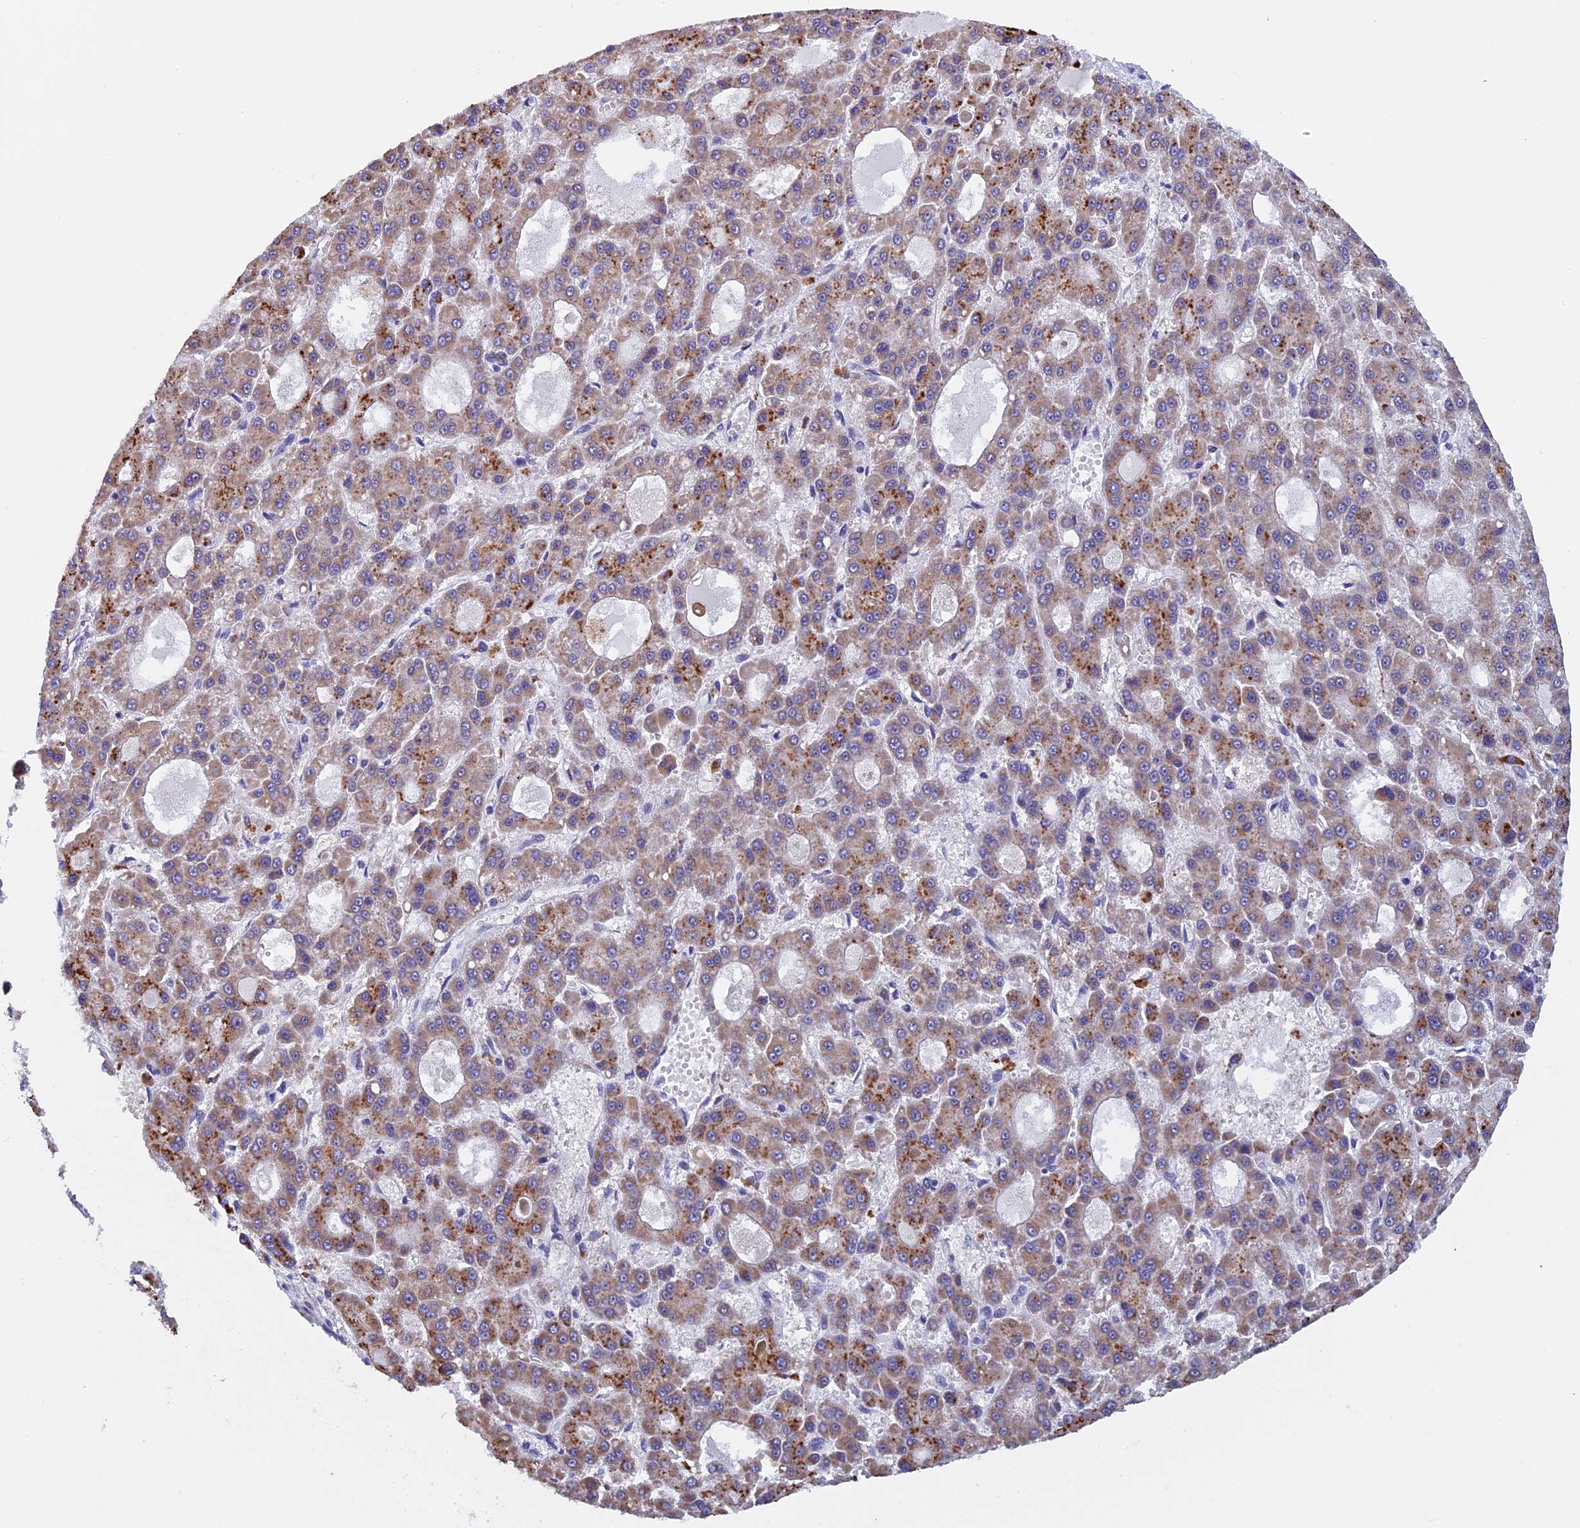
{"staining": {"intensity": "moderate", "quantity": ">75%", "location": "cytoplasmic/membranous"}, "tissue": "liver cancer", "cell_type": "Tumor cells", "image_type": "cancer", "snomed": [{"axis": "morphology", "description": "Carcinoma, Hepatocellular, NOS"}, {"axis": "topography", "description": "Liver"}], "caption": "A brown stain highlights moderate cytoplasmic/membranous staining of a protein in human liver hepatocellular carcinoma tumor cells. (brown staining indicates protein expression, while blue staining denotes nuclei).", "gene": "ZNF317", "patient": {"sex": "male", "age": 70}}